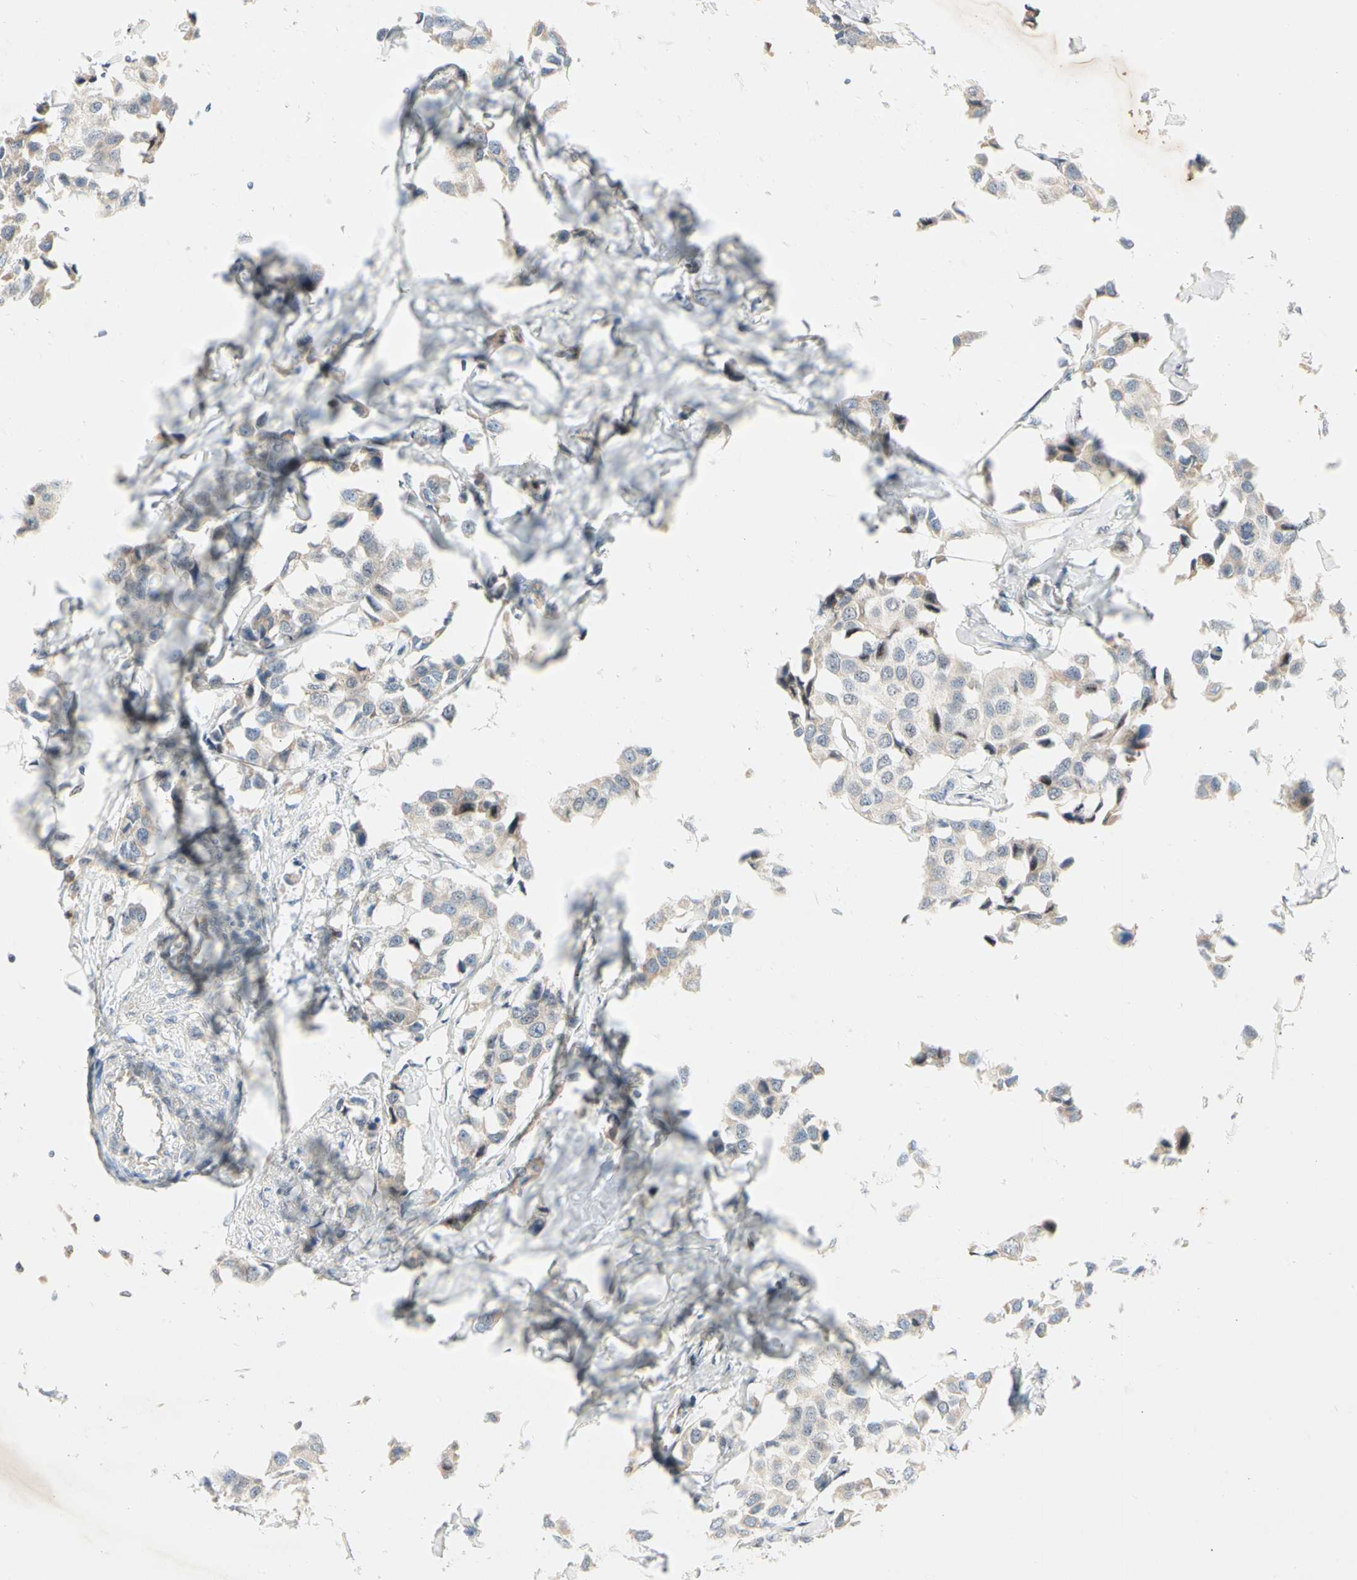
{"staining": {"intensity": "weak", "quantity": ">75%", "location": "cytoplasmic/membranous"}, "tissue": "breast cancer", "cell_type": "Tumor cells", "image_type": "cancer", "snomed": [{"axis": "morphology", "description": "Duct carcinoma"}, {"axis": "topography", "description": "Breast"}], "caption": "A photomicrograph of human breast cancer stained for a protein exhibits weak cytoplasmic/membranous brown staining in tumor cells.", "gene": "MARK1", "patient": {"sex": "female", "age": 80}}